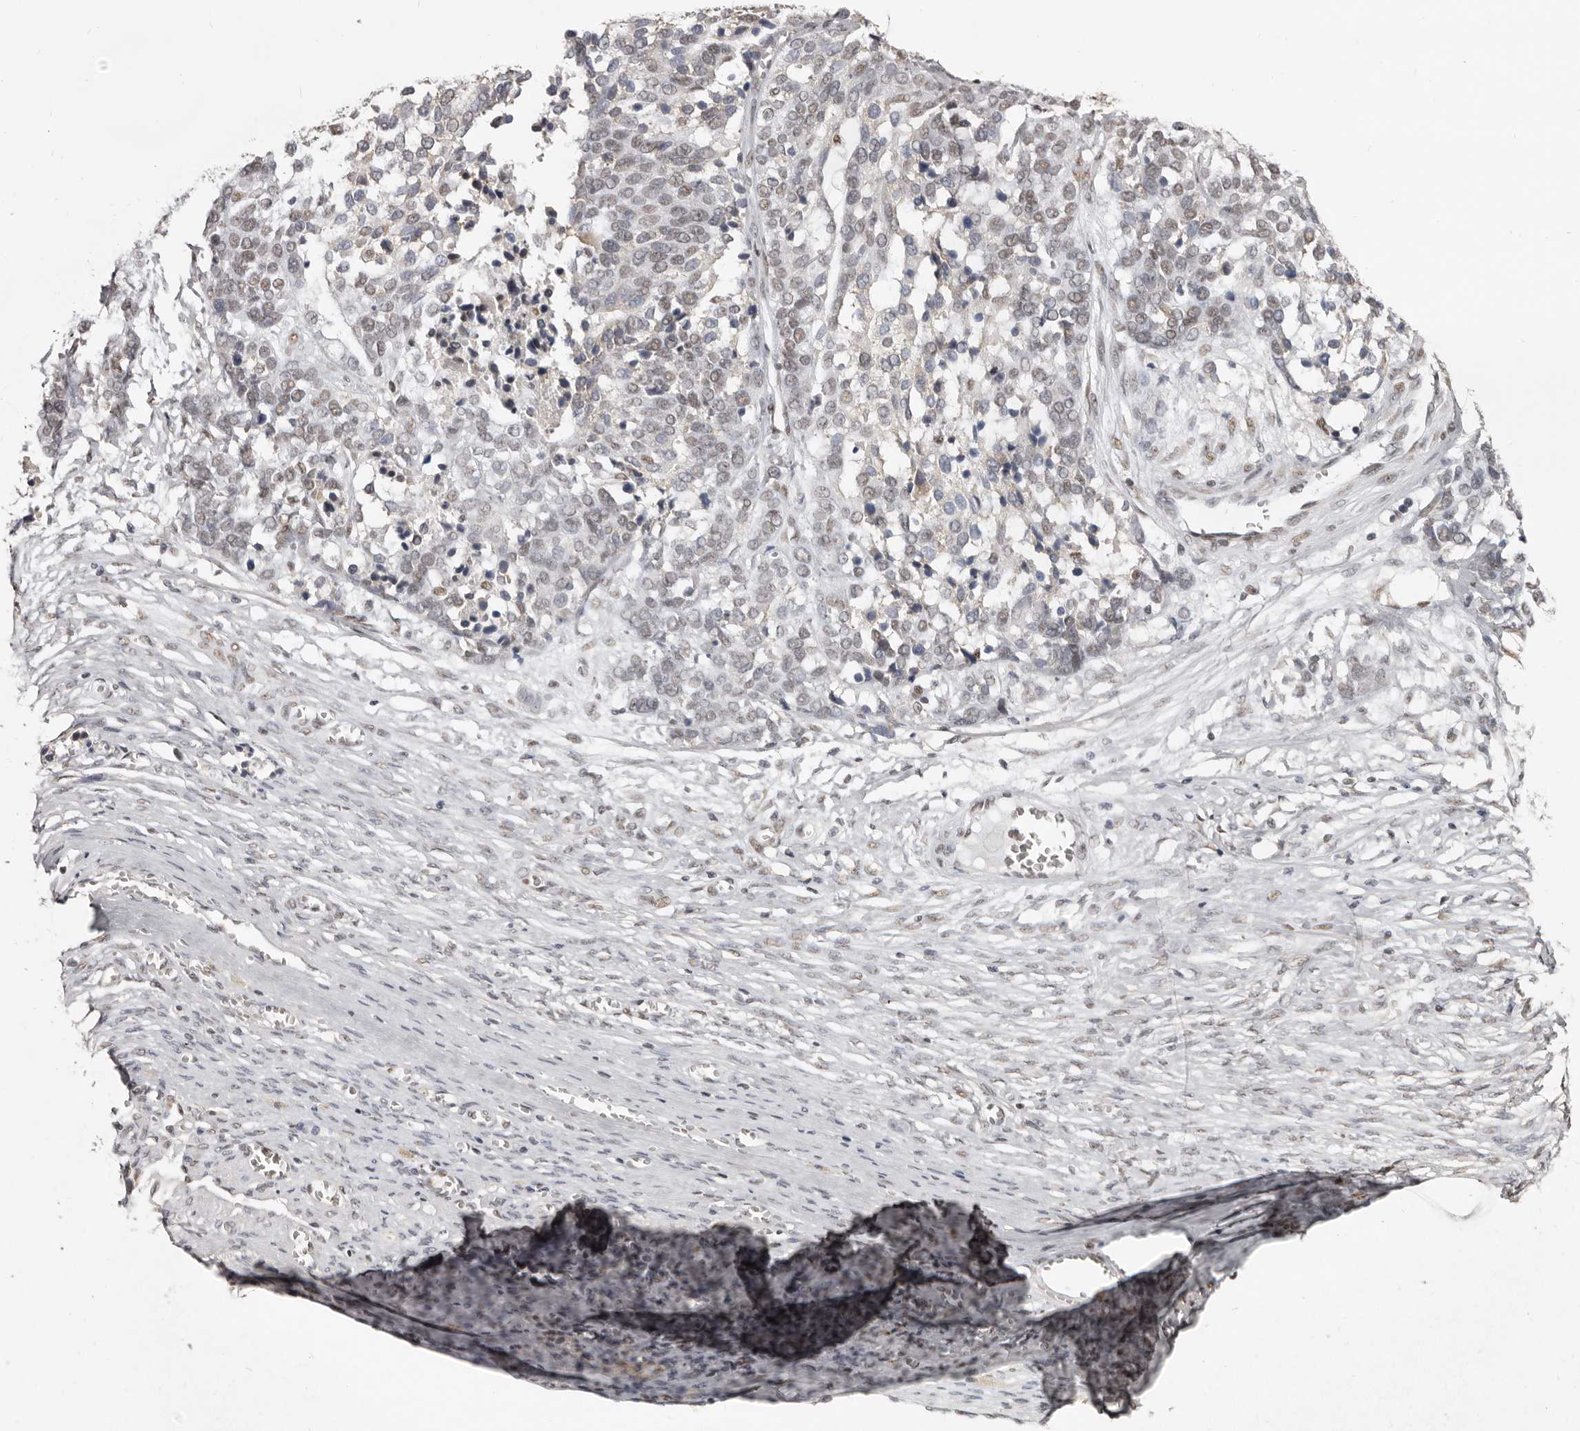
{"staining": {"intensity": "weak", "quantity": "<25%", "location": "nuclear"}, "tissue": "ovarian cancer", "cell_type": "Tumor cells", "image_type": "cancer", "snomed": [{"axis": "morphology", "description": "Cystadenocarcinoma, serous, NOS"}, {"axis": "topography", "description": "Ovary"}], "caption": "Tumor cells show no significant staining in serous cystadenocarcinoma (ovarian).", "gene": "SCAF4", "patient": {"sex": "female", "age": 44}}